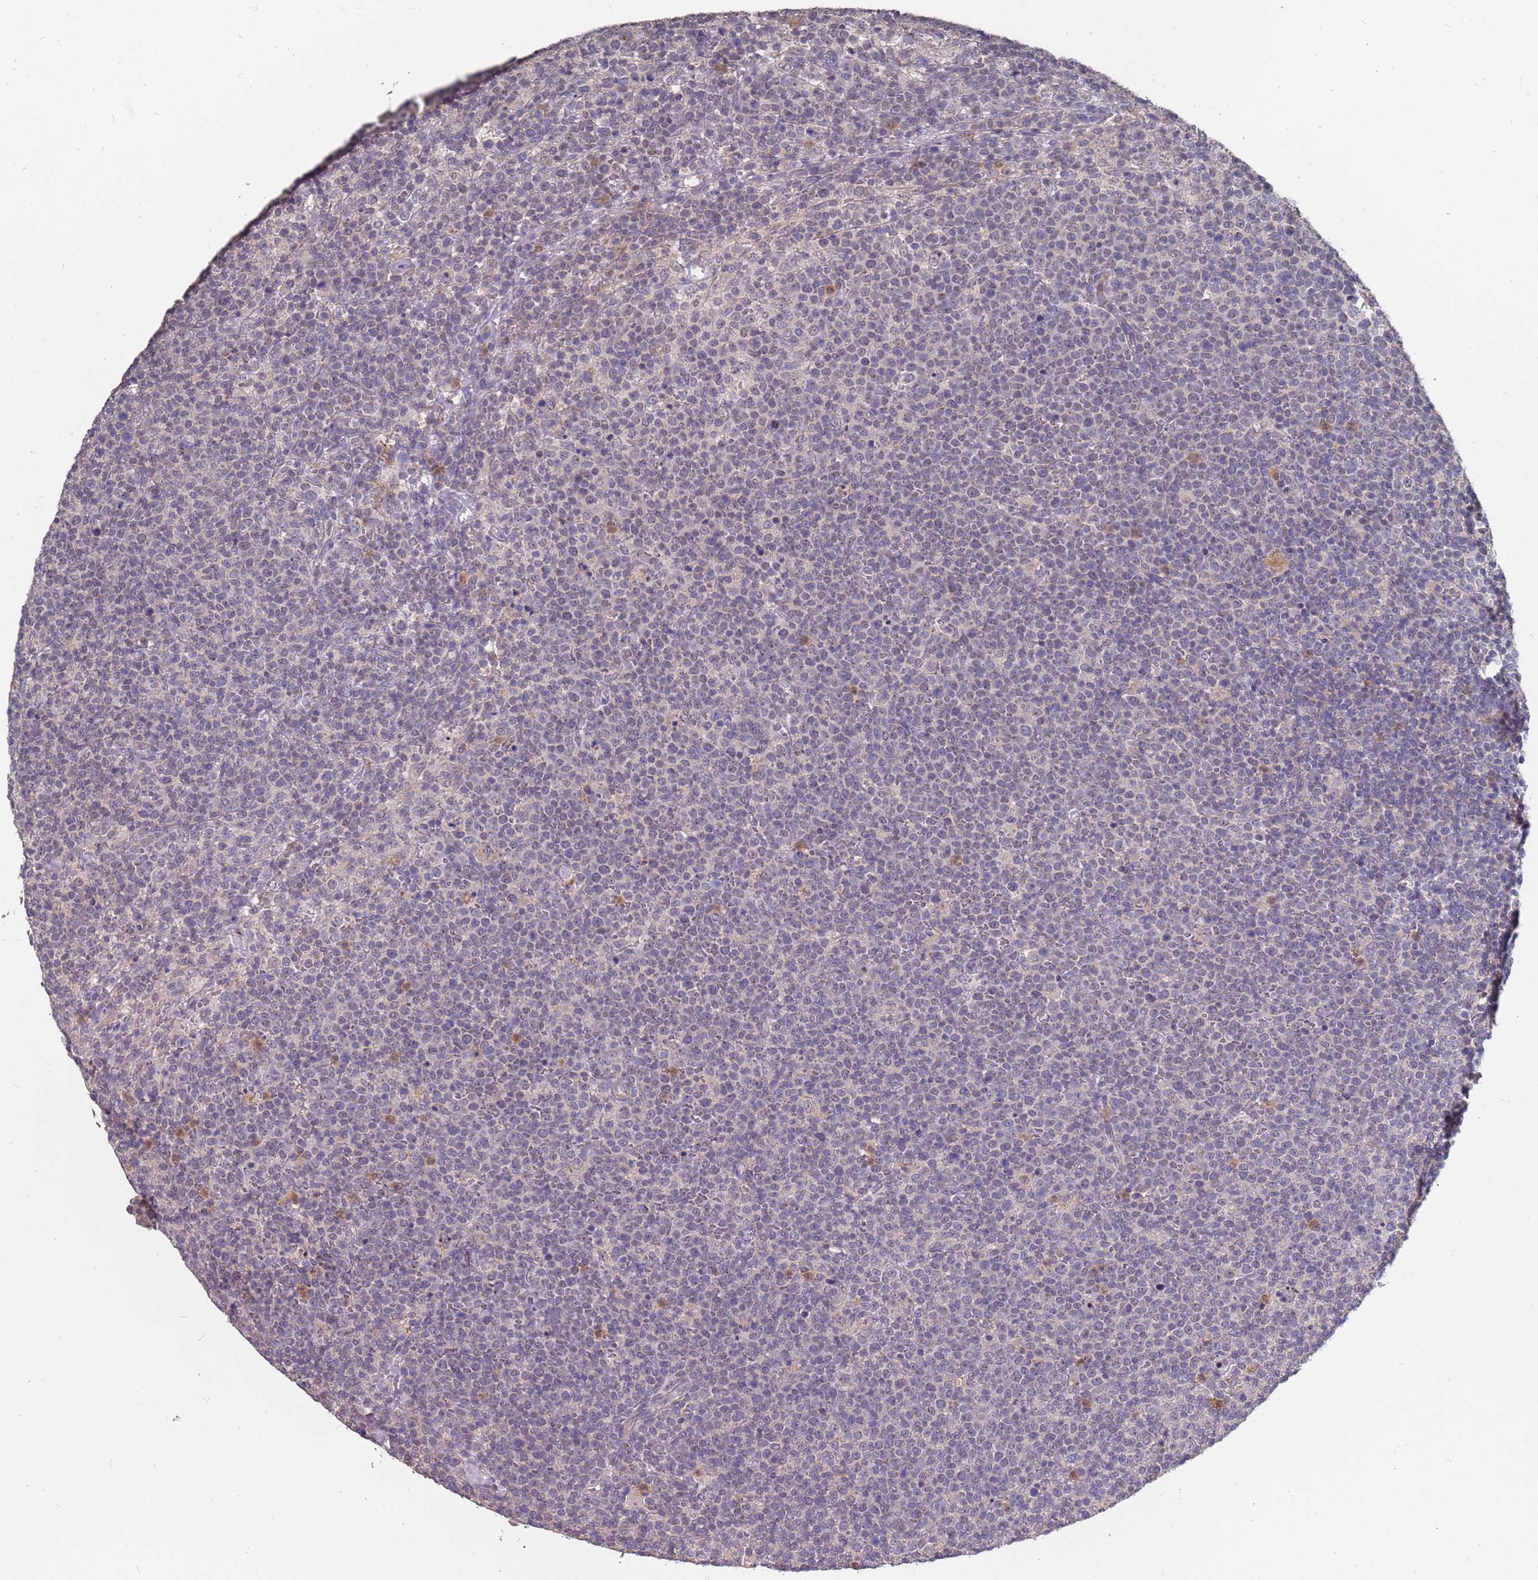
{"staining": {"intensity": "negative", "quantity": "none", "location": "none"}, "tissue": "lymphoma", "cell_type": "Tumor cells", "image_type": "cancer", "snomed": [{"axis": "morphology", "description": "Malignant lymphoma, non-Hodgkin's type, High grade"}, {"axis": "topography", "description": "Lymph node"}], "caption": "Immunohistochemical staining of high-grade malignant lymphoma, non-Hodgkin's type shows no significant expression in tumor cells. (Immunohistochemistry (ihc), brightfield microscopy, high magnification).", "gene": "TCEANC2", "patient": {"sex": "male", "age": 61}}